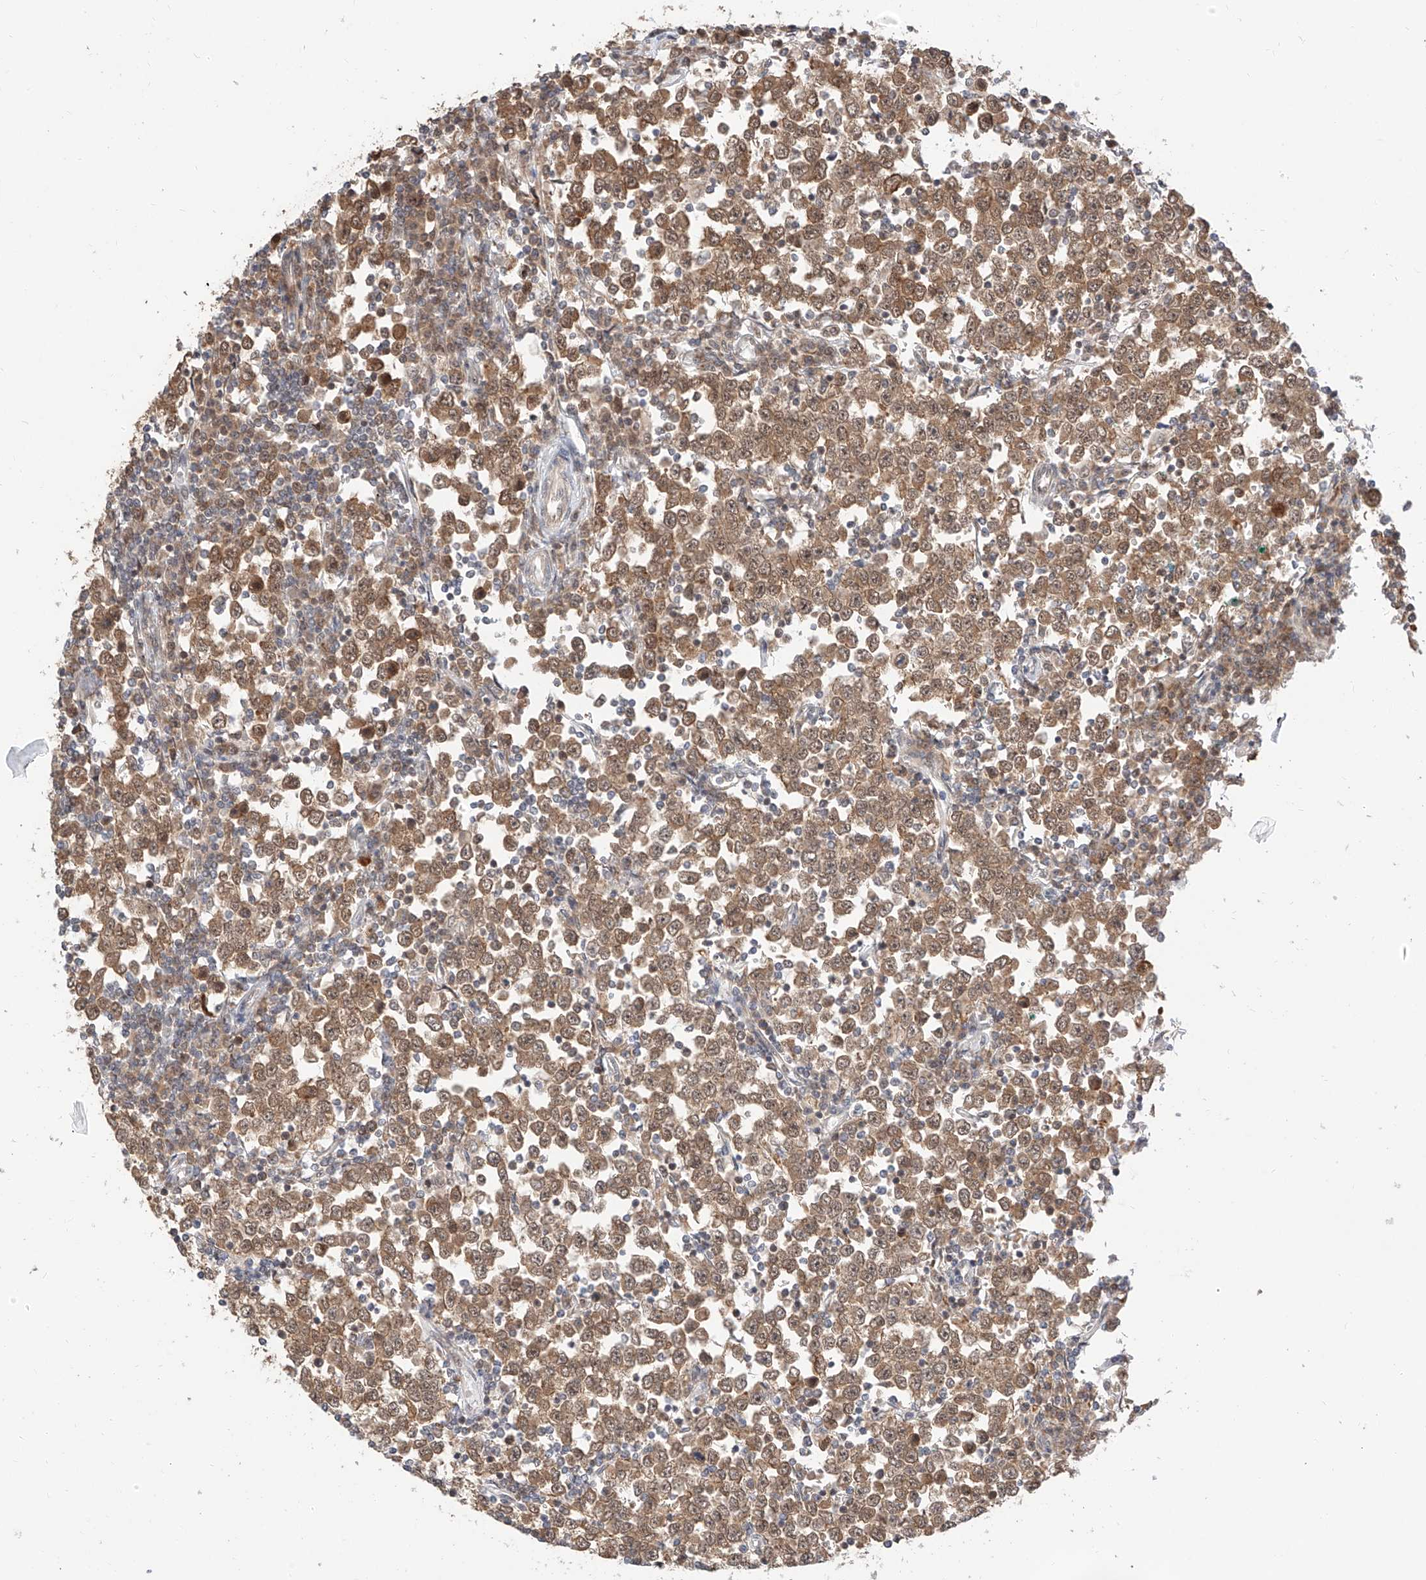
{"staining": {"intensity": "moderate", "quantity": ">75%", "location": "cytoplasmic/membranous,nuclear"}, "tissue": "testis cancer", "cell_type": "Tumor cells", "image_type": "cancer", "snomed": [{"axis": "morphology", "description": "Seminoma, NOS"}, {"axis": "topography", "description": "Testis"}], "caption": "Immunohistochemistry (IHC) photomicrograph of seminoma (testis) stained for a protein (brown), which demonstrates medium levels of moderate cytoplasmic/membranous and nuclear staining in about >75% of tumor cells.", "gene": "EIF4H", "patient": {"sex": "male", "age": 65}}